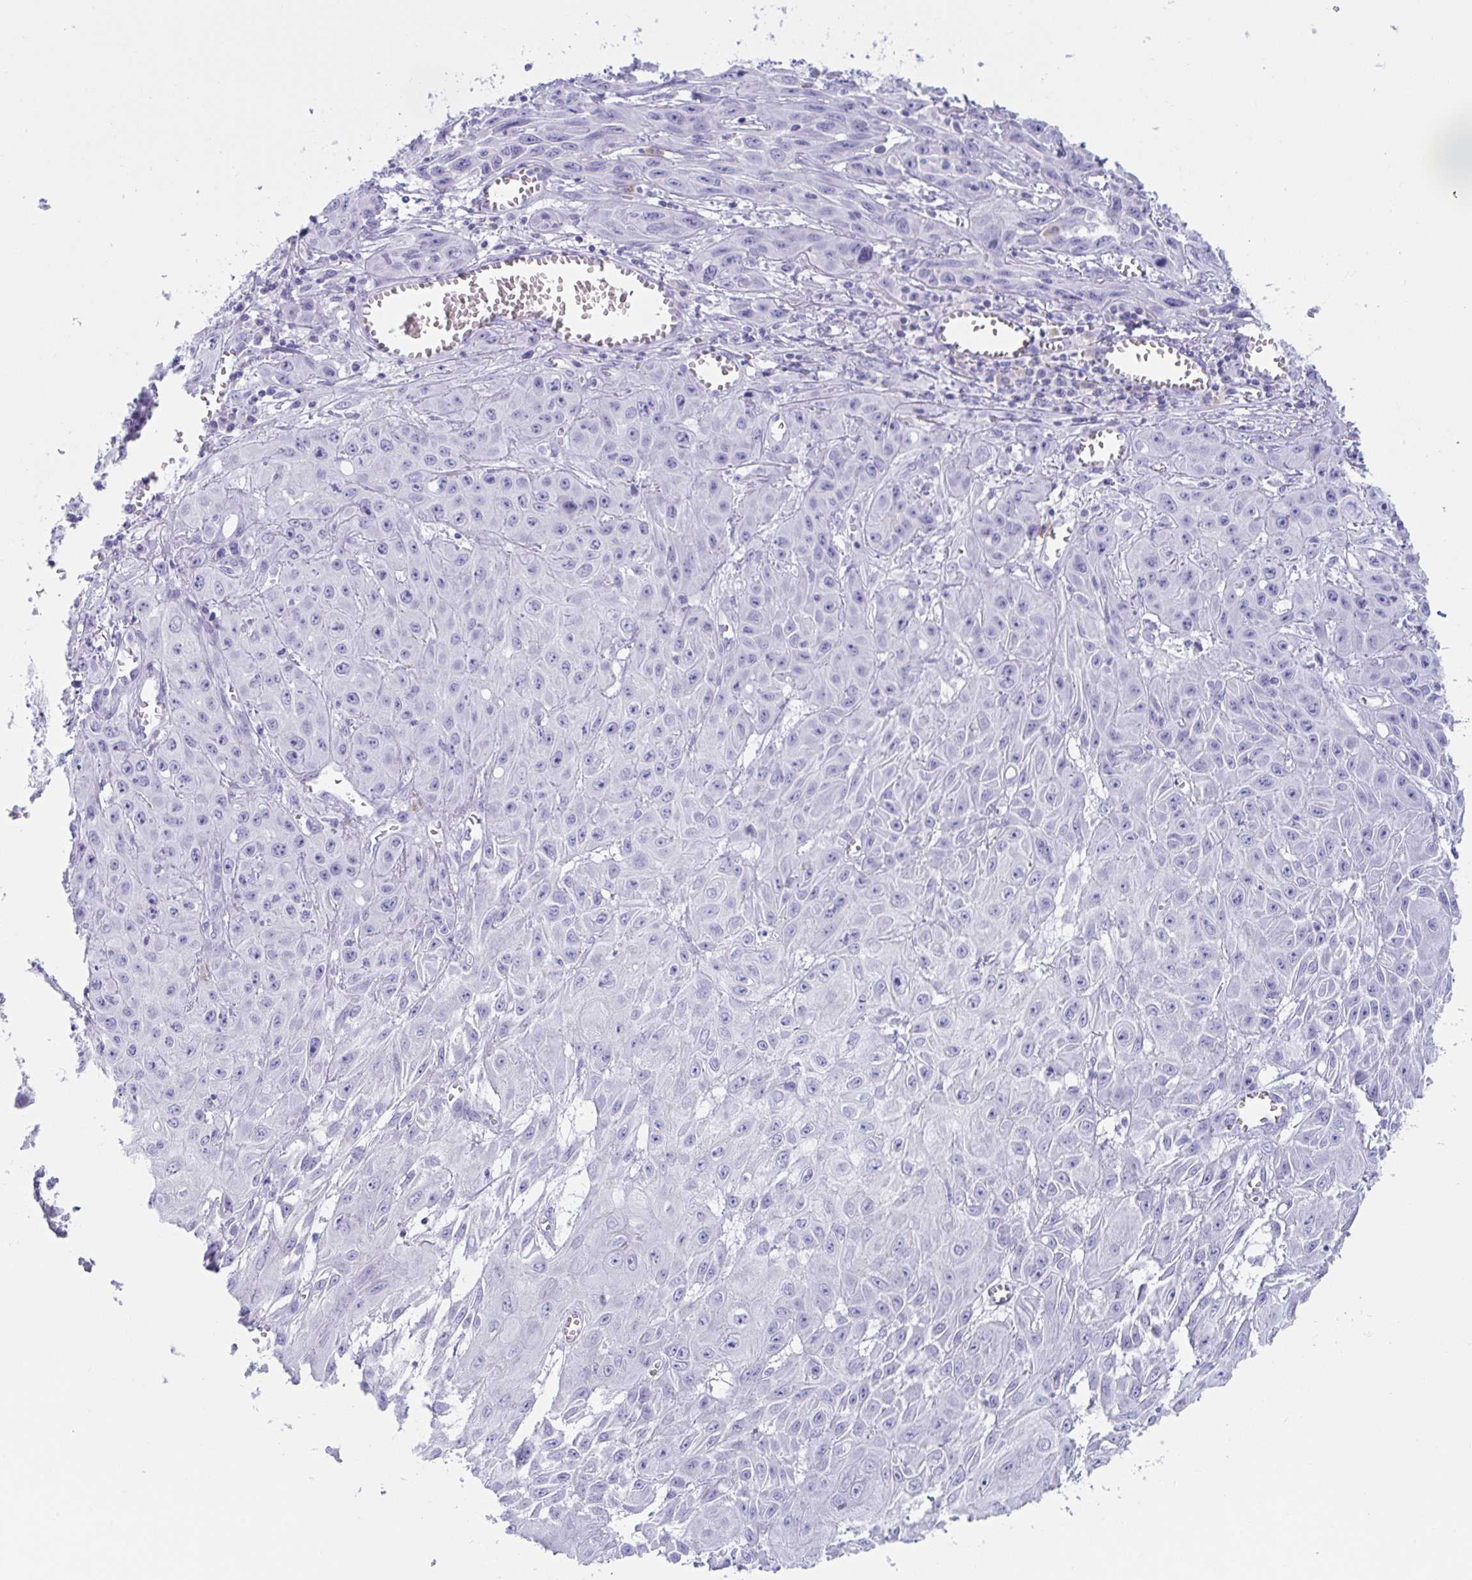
{"staining": {"intensity": "negative", "quantity": "none", "location": "none"}, "tissue": "skin cancer", "cell_type": "Tumor cells", "image_type": "cancer", "snomed": [{"axis": "morphology", "description": "Squamous cell carcinoma, NOS"}, {"axis": "topography", "description": "Skin"}, {"axis": "topography", "description": "Vulva"}], "caption": "High magnification brightfield microscopy of squamous cell carcinoma (skin) stained with DAB (brown) and counterstained with hematoxylin (blue): tumor cells show no significant positivity. The staining was performed using DAB to visualize the protein expression in brown, while the nuclei were stained in blue with hematoxylin (Magnification: 20x).", "gene": "PLA2G1B", "patient": {"sex": "female", "age": 71}}